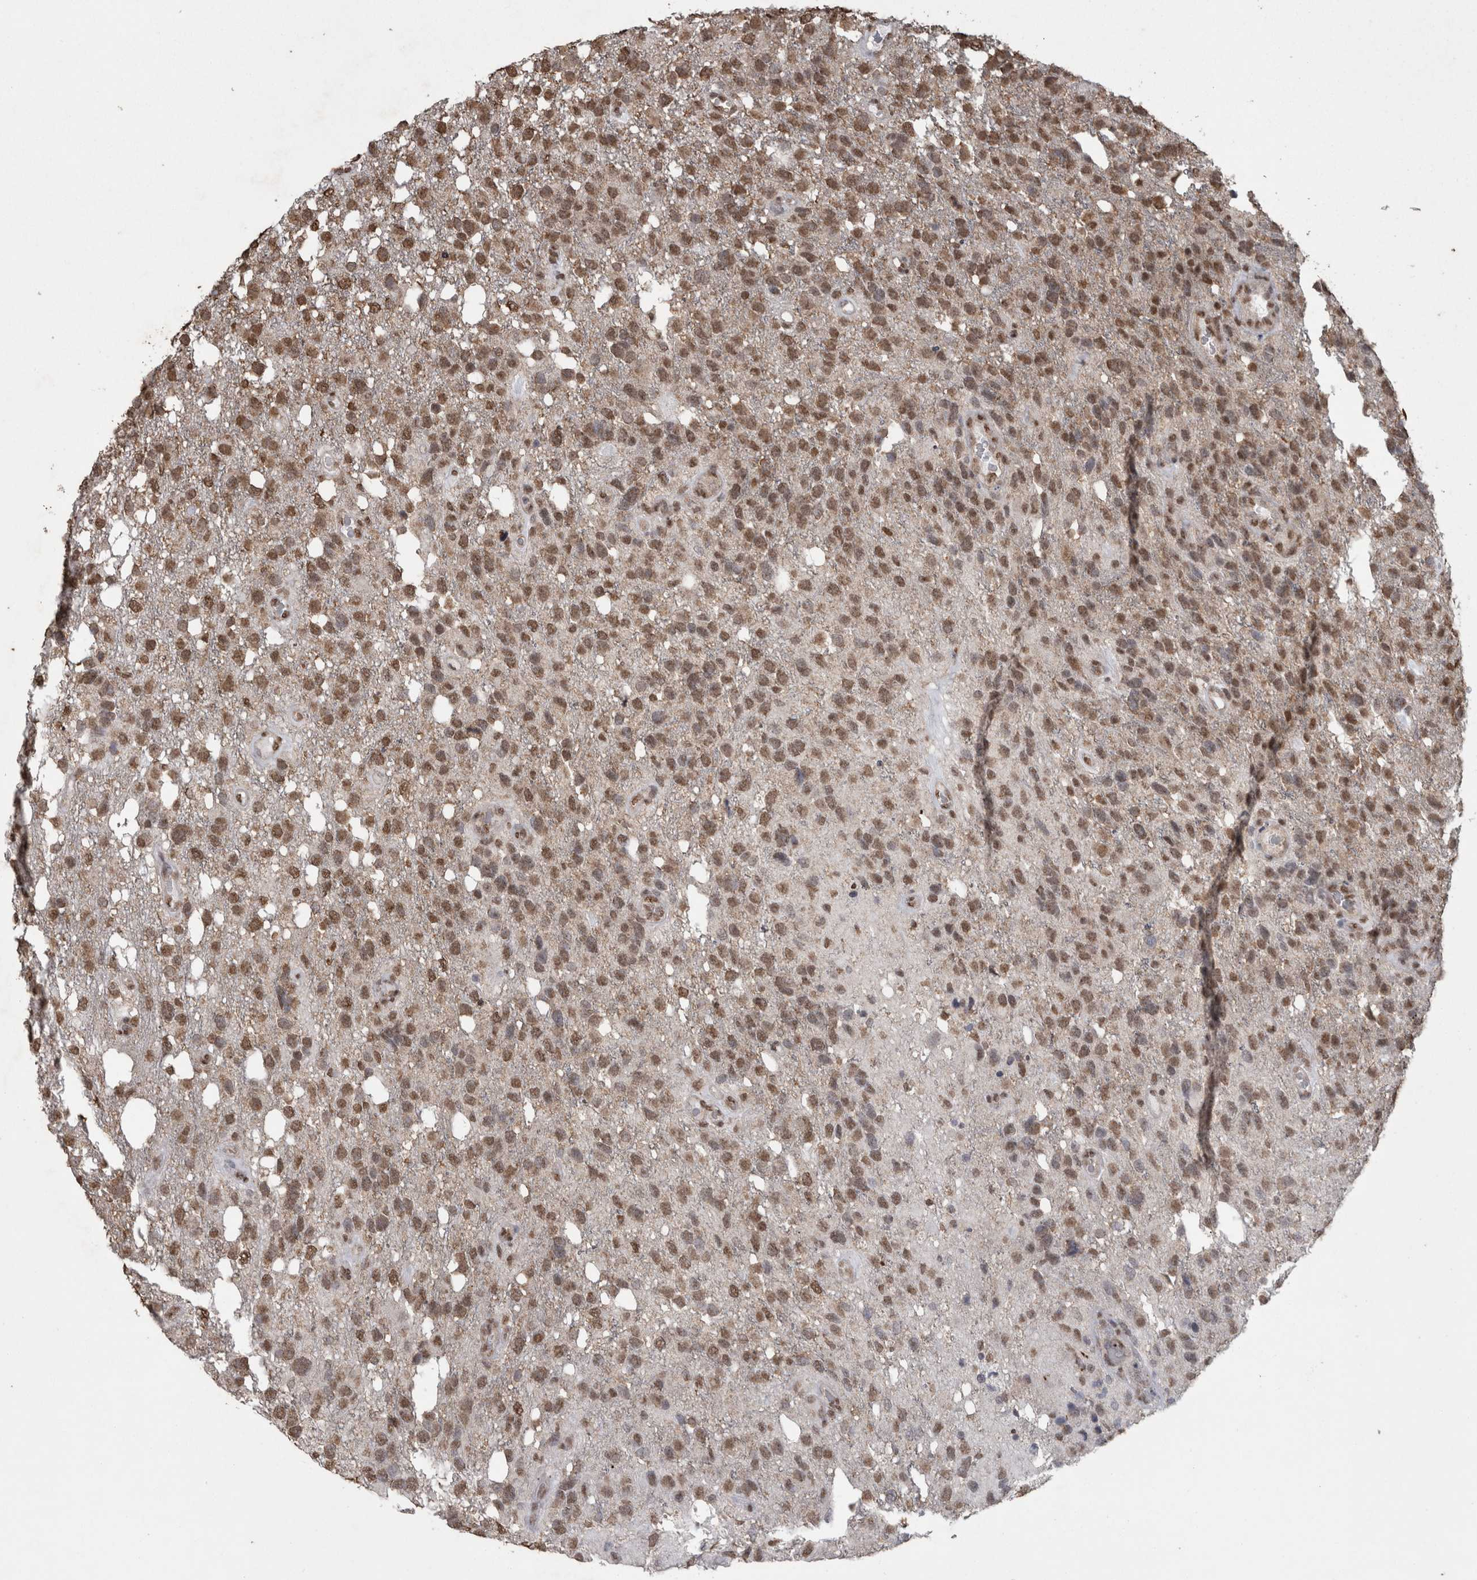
{"staining": {"intensity": "moderate", "quantity": ">75%", "location": "nuclear"}, "tissue": "glioma", "cell_type": "Tumor cells", "image_type": "cancer", "snomed": [{"axis": "morphology", "description": "Glioma, malignant, High grade"}, {"axis": "topography", "description": "Brain"}], "caption": "A brown stain highlights moderate nuclear staining of a protein in human glioma tumor cells.", "gene": "SMAD7", "patient": {"sex": "female", "age": 58}}